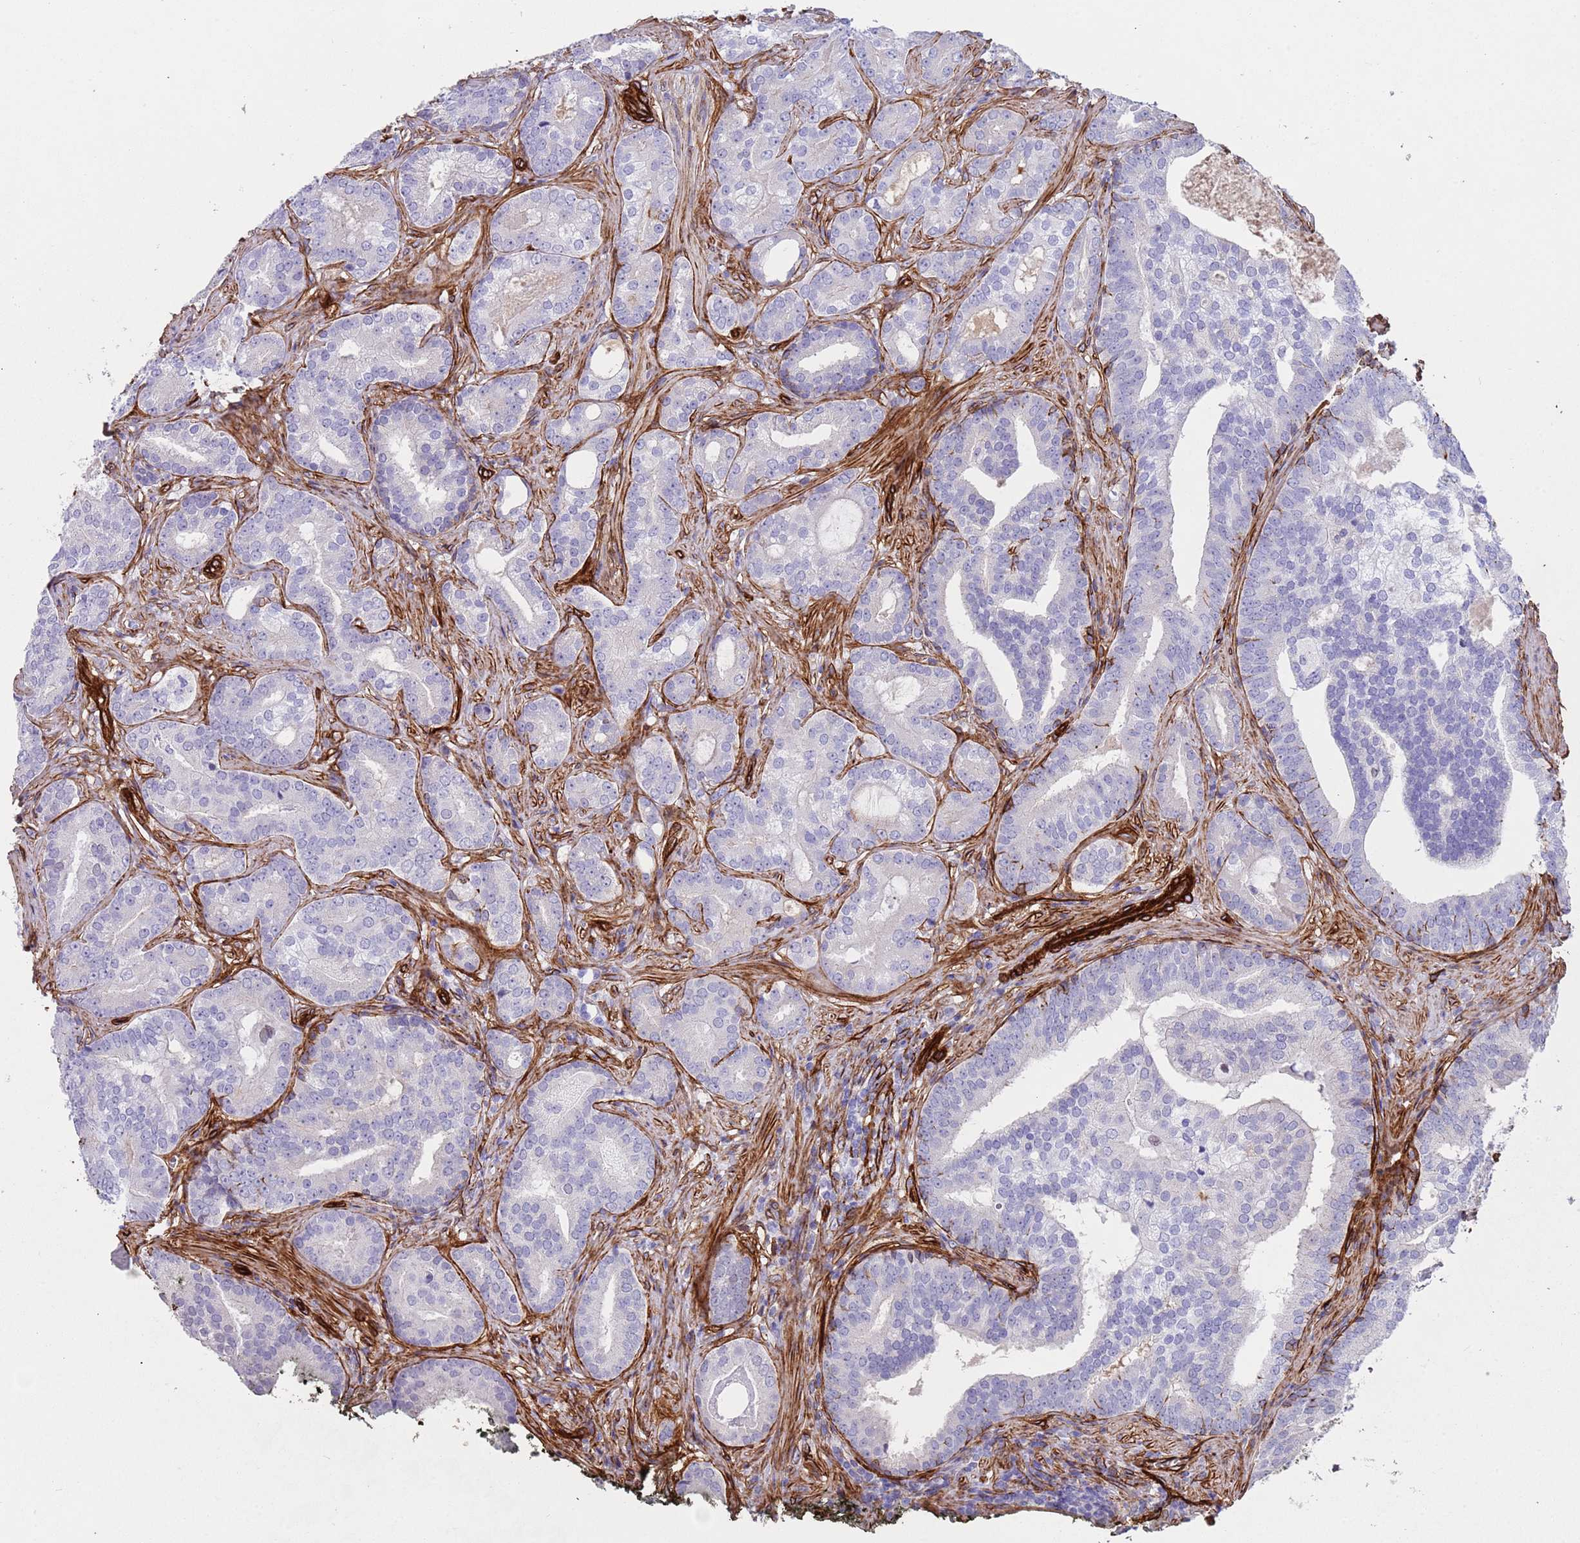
{"staining": {"intensity": "negative", "quantity": "none", "location": "none"}, "tissue": "prostate cancer", "cell_type": "Tumor cells", "image_type": "cancer", "snomed": [{"axis": "morphology", "description": "Adenocarcinoma, High grade"}, {"axis": "topography", "description": "Prostate"}], "caption": "Immunohistochemistry of prostate cancer (adenocarcinoma (high-grade)) shows no positivity in tumor cells.", "gene": "CAV2", "patient": {"sex": "male", "age": 55}}